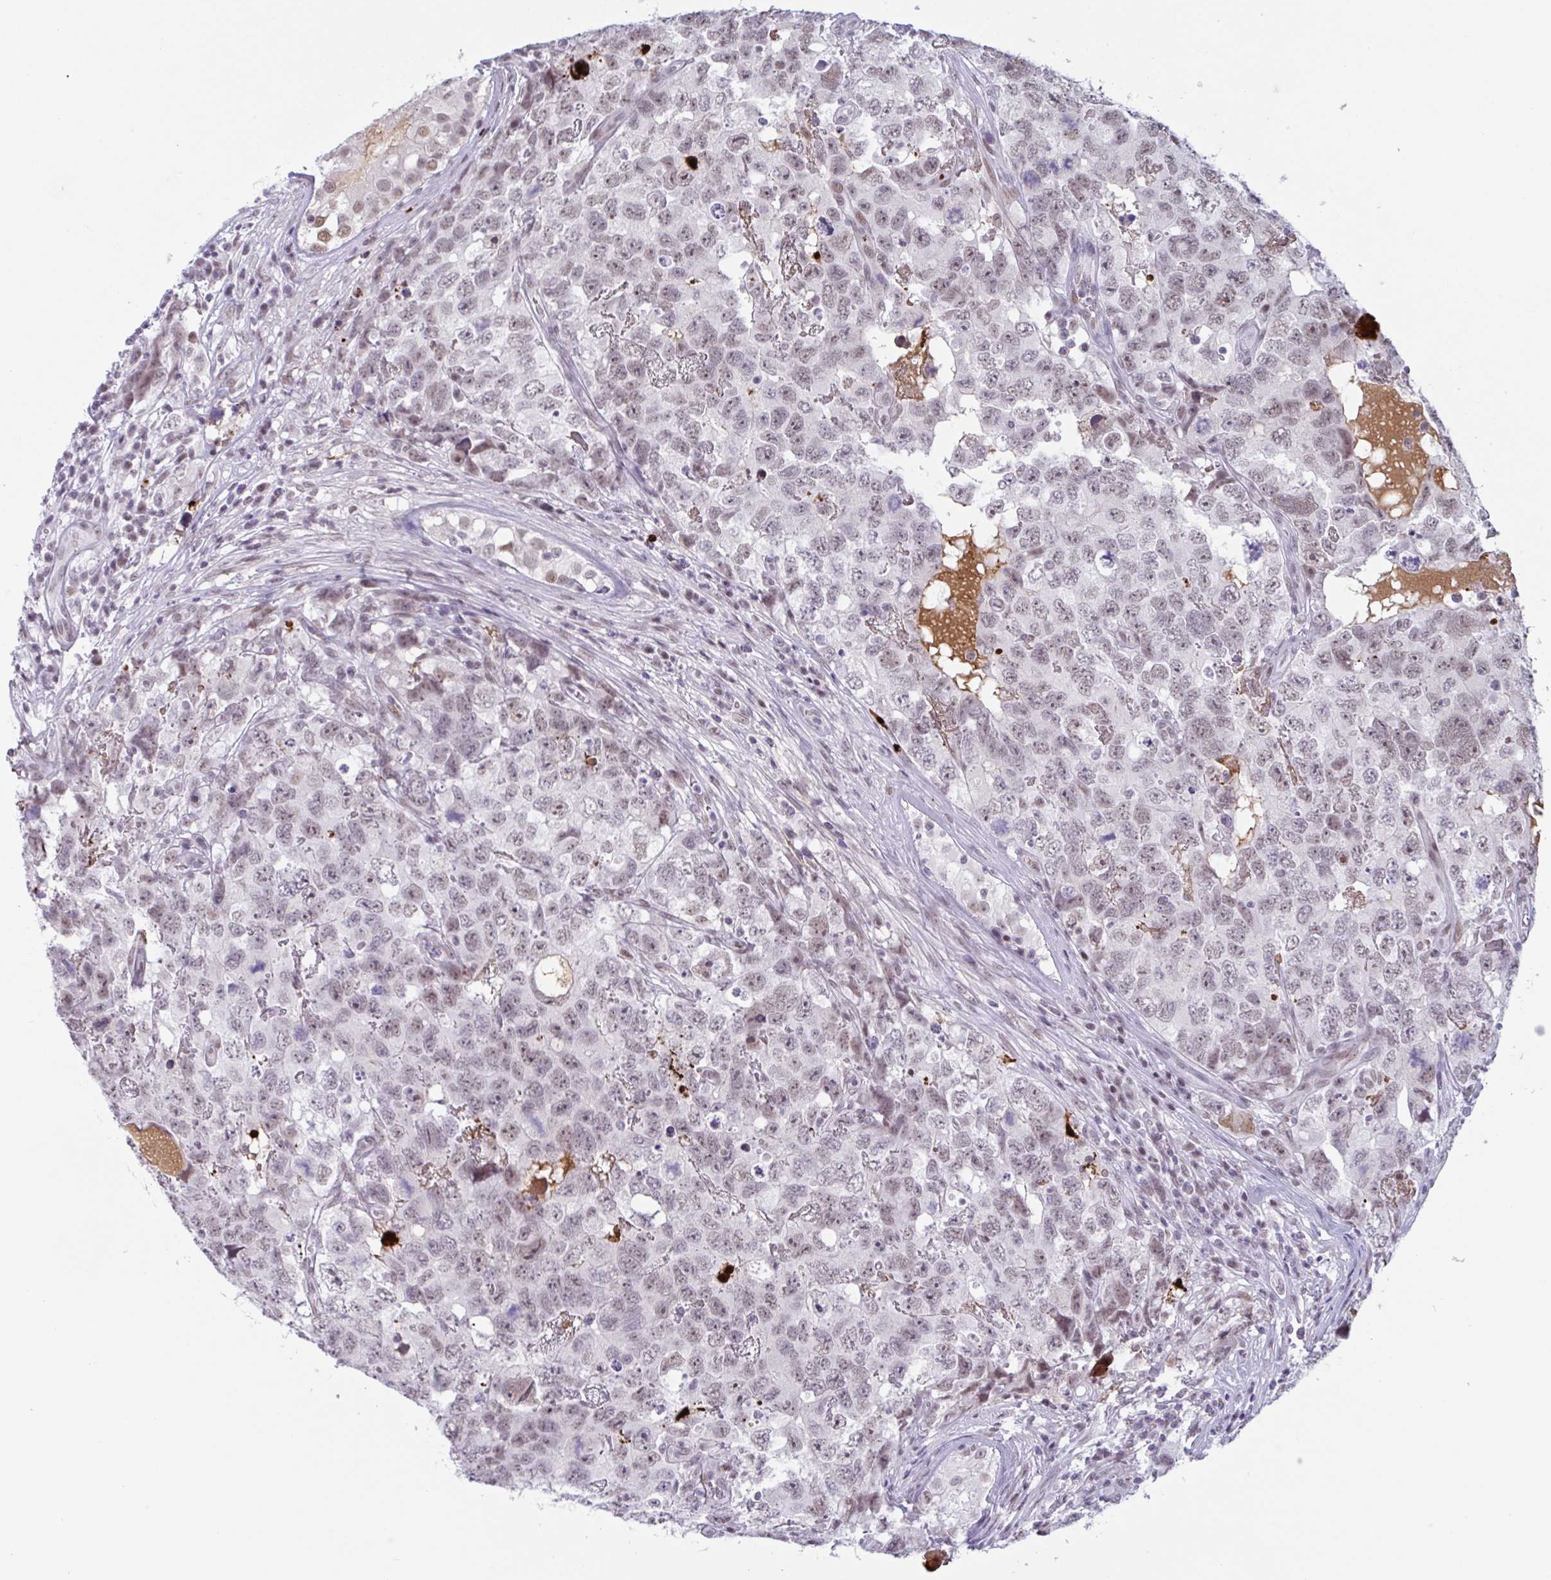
{"staining": {"intensity": "moderate", "quantity": "25%-75%", "location": "nuclear"}, "tissue": "testis cancer", "cell_type": "Tumor cells", "image_type": "cancer", "snomed": [{"axis": "morphology", "description": "Carcinoma, Embryonal, NOS"}, {"axis": "topography", "description": "Testis"}], "caption": "Immunohistochemical staining of human embryonal carcinoma (testis) demonstrates moderate nuclear protein staining in about 25%-75% of tumor cells. Nuclei are stained in blue.", "gene": "PLG", "patient": {"sex": "male", "age": 22}}